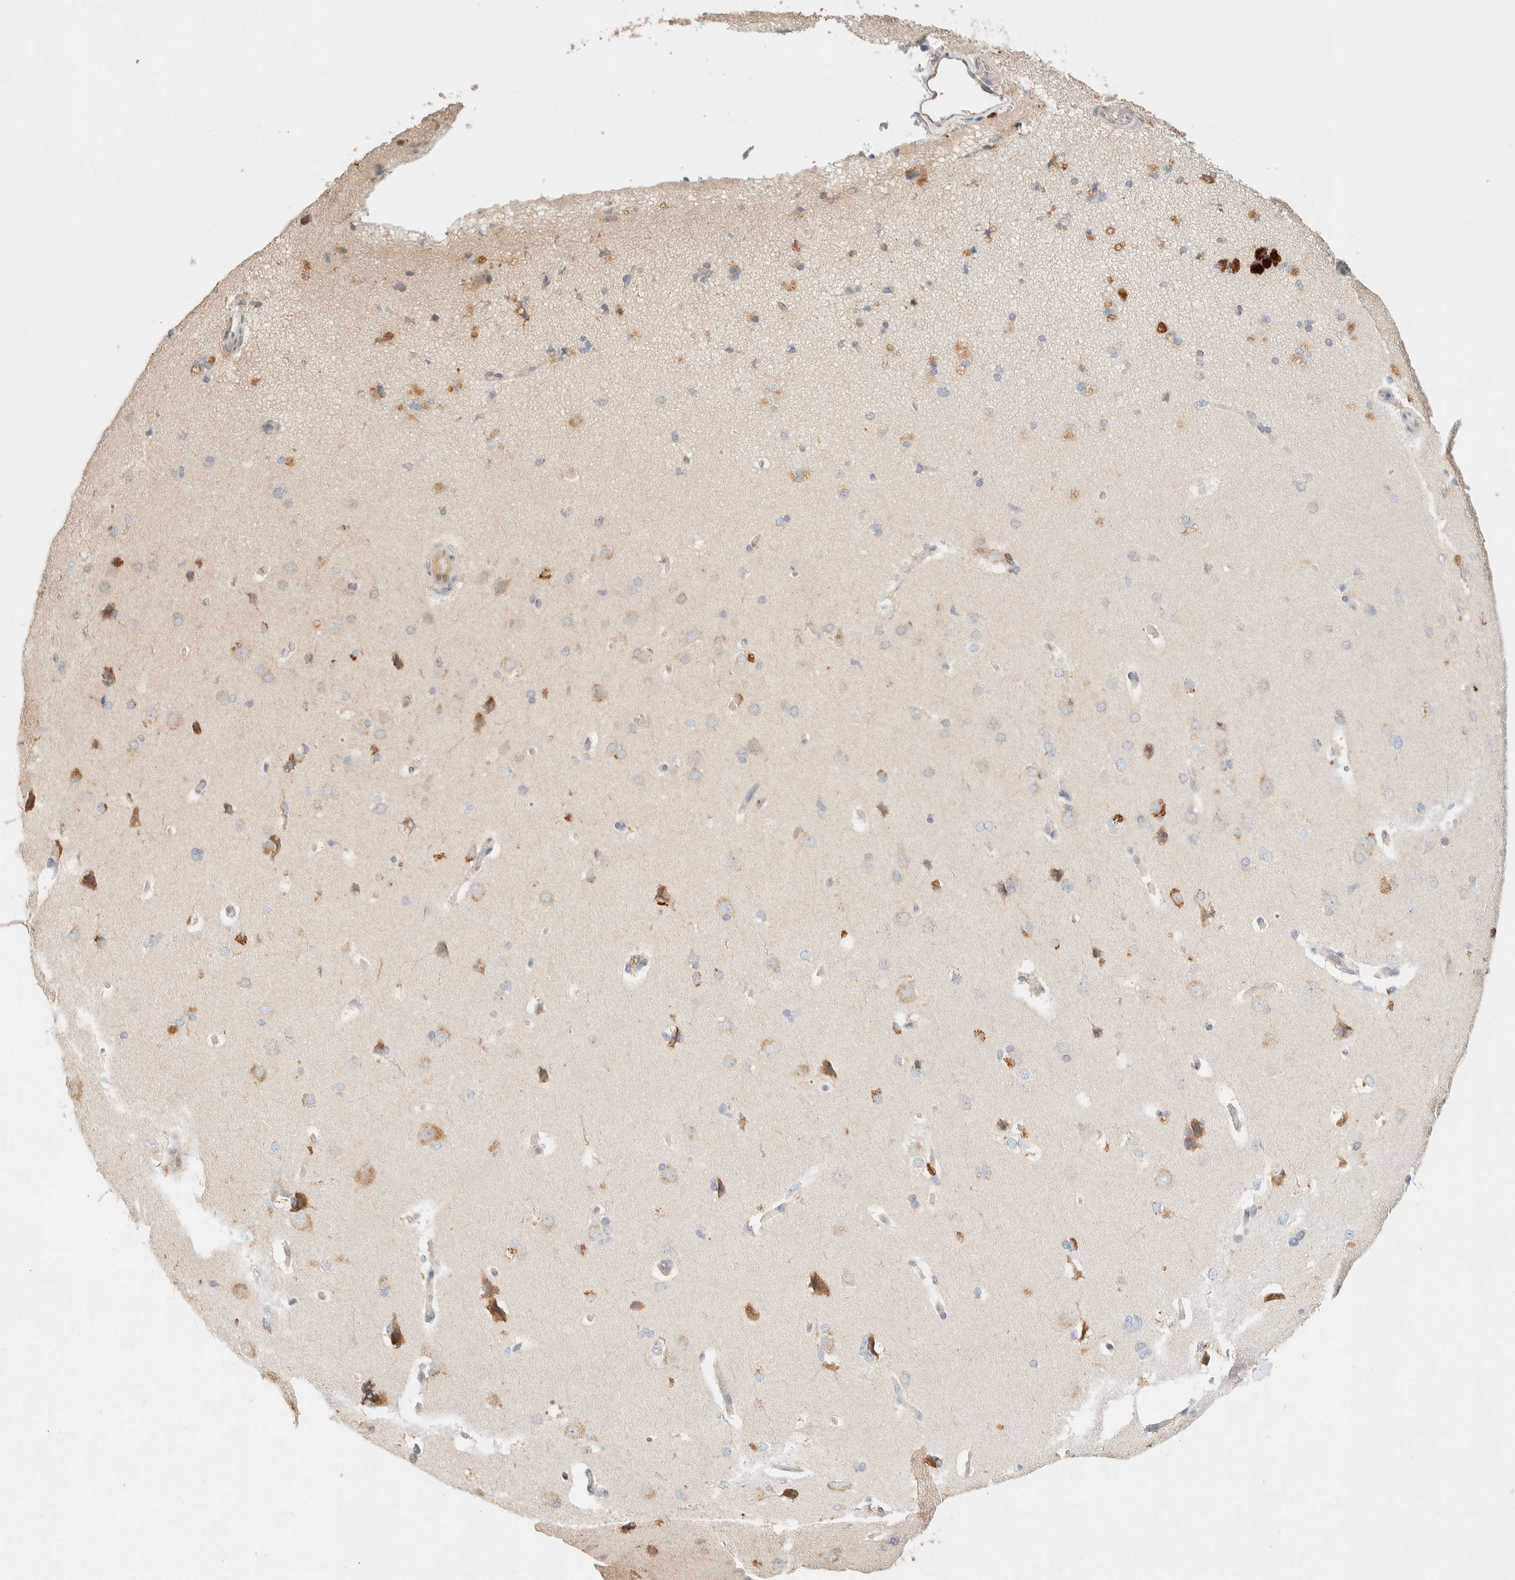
{"staining": {"intensity": "negative", "quantity": "none", "location": "none"}, "tissue": "cerebral cortex", "cell_type": "Endothelial cells", "image_type": "normal", "snomed": [{"axis": "morphology", "description": "Normal tissue, NOS"}, {"axis": "topography", "description": "Cerebral cortex"}], "caption": "This photomicrograph is of unremarkable cerebral cortex stained with immunohistochemistry to label a protein in brown with the nuclei are counter-stained blue. There is no staining in endothelial cells. (Immunohistochemistry, brightfield microscopy, high magnification).", "gene": "TTC3", "patient": {"sex": "male", "age": 62}}